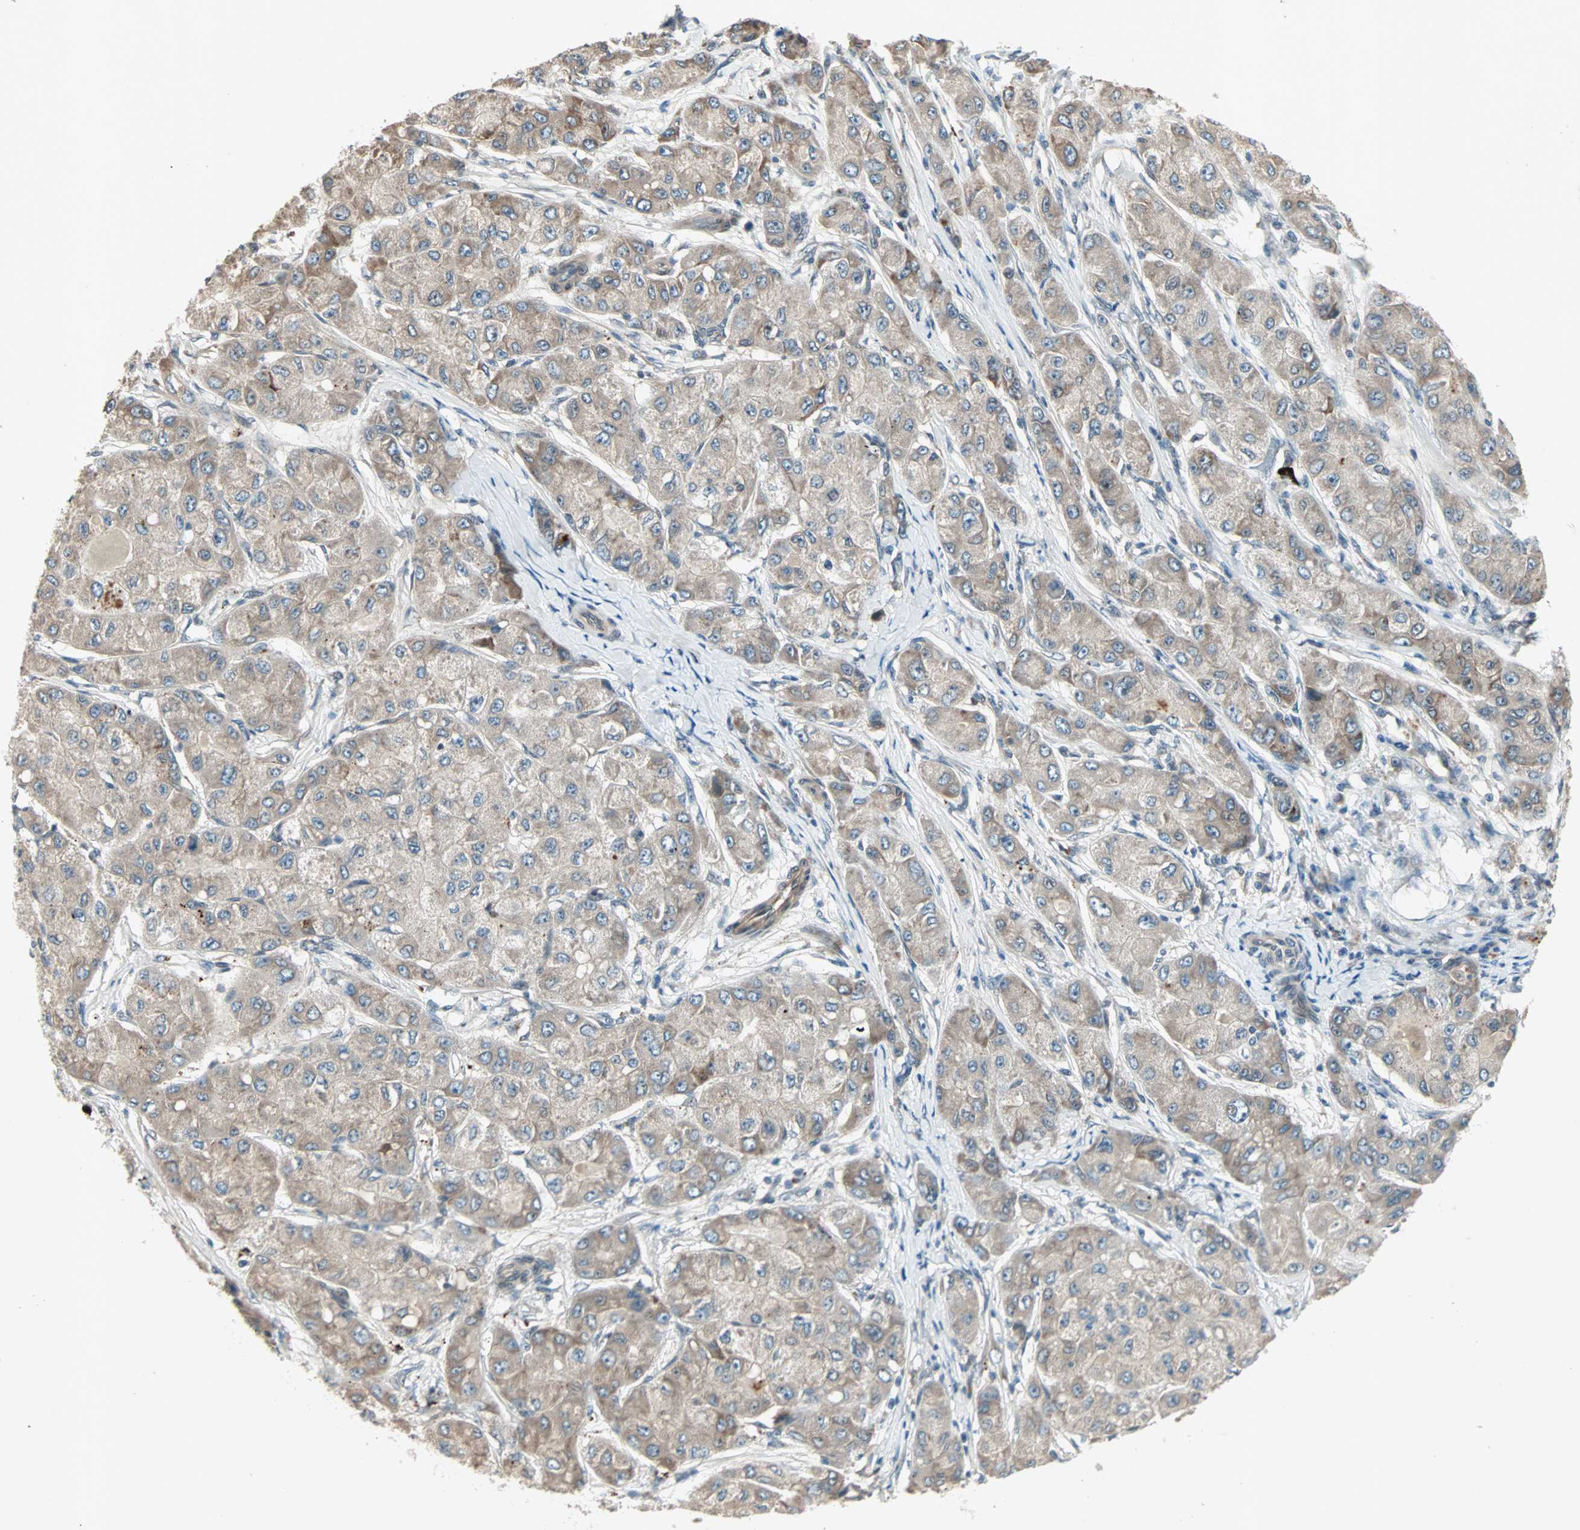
{"staining": {"intensity": "weak", "quantity": ">75%", "location": "cytoplasmic/membranous"}, "tissue": "liver cancer", "cell_type": "Tumor cells", "image_type": "cancer", "snomed": [{"axis": "morphology", "description": "Carcinoma, Hepatocellular, NOS"}, {"axis": "topography", "description": "Liver"}], "caption": "There is low levels of weak cytoplasmic/membranous positivity in tumor cells of liver cancer (hepatocellular carcinoma), as demonstrated by immunohistochemical staining (brown color).", "gene": "PGBD1", "patient": {"sex": "male", "age": 80}}